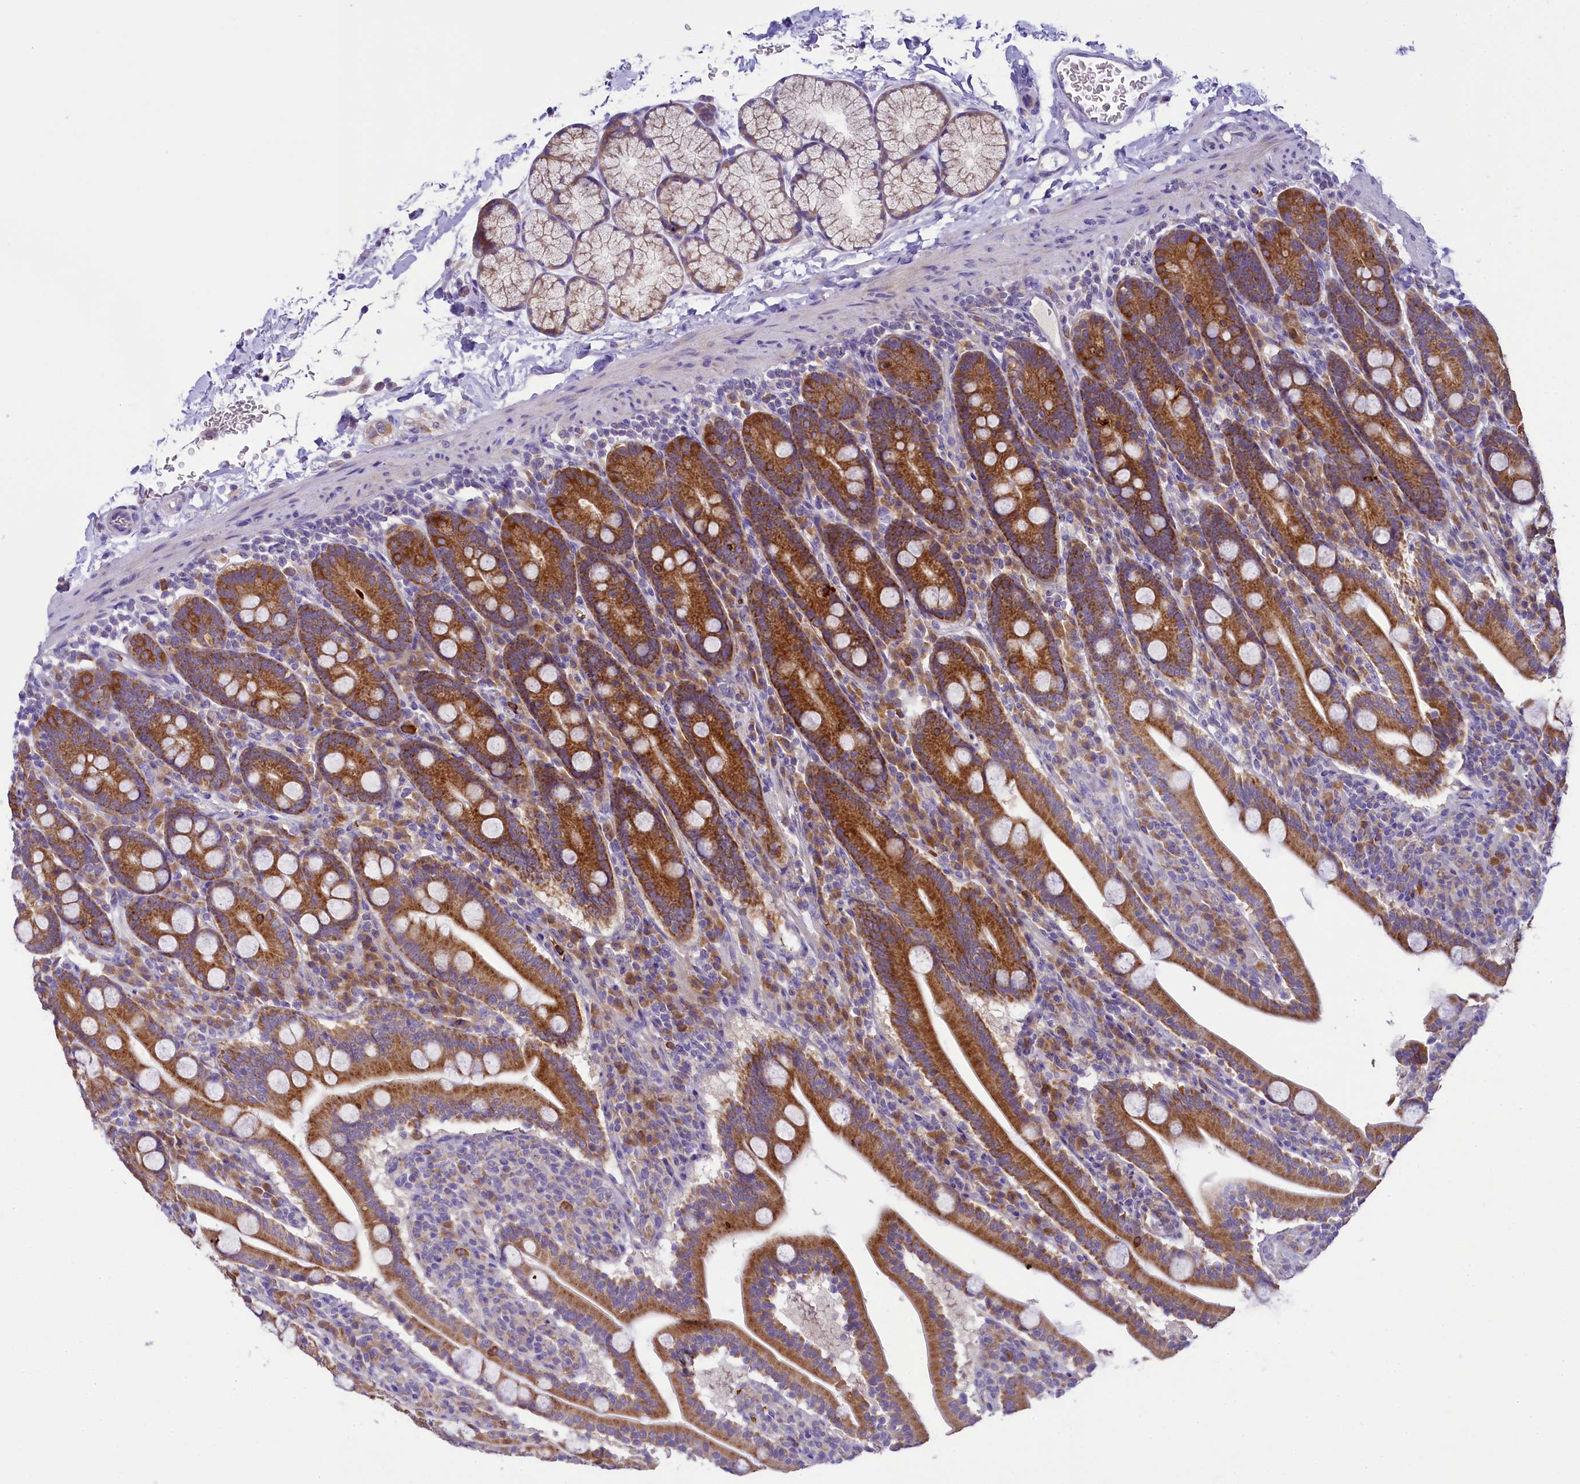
{"staining": {"intensity": "strong", "quantity": ">75%", "location": "cytoplasmic/membranous"}, "tissue": "duodenum", "cell_type": "Glandular cells", "image_type": "normal", "snomed": [{"axis": "morphology", "description": "Normal tissue, NOS"}, {"axis": "topography", "description": "Duodenum"}], "caption": "Protein staining by immunohistochemistry reveals strong cytoplasmic/membranous positivity in about >75% of glandular cells in normal duodenum. (DAB (3,3'-diaminobenzidine) IHC with brightfield microscopy, high magnification).", "gene": "LARP4", "patient": {"sex": "male", "age": 35}}